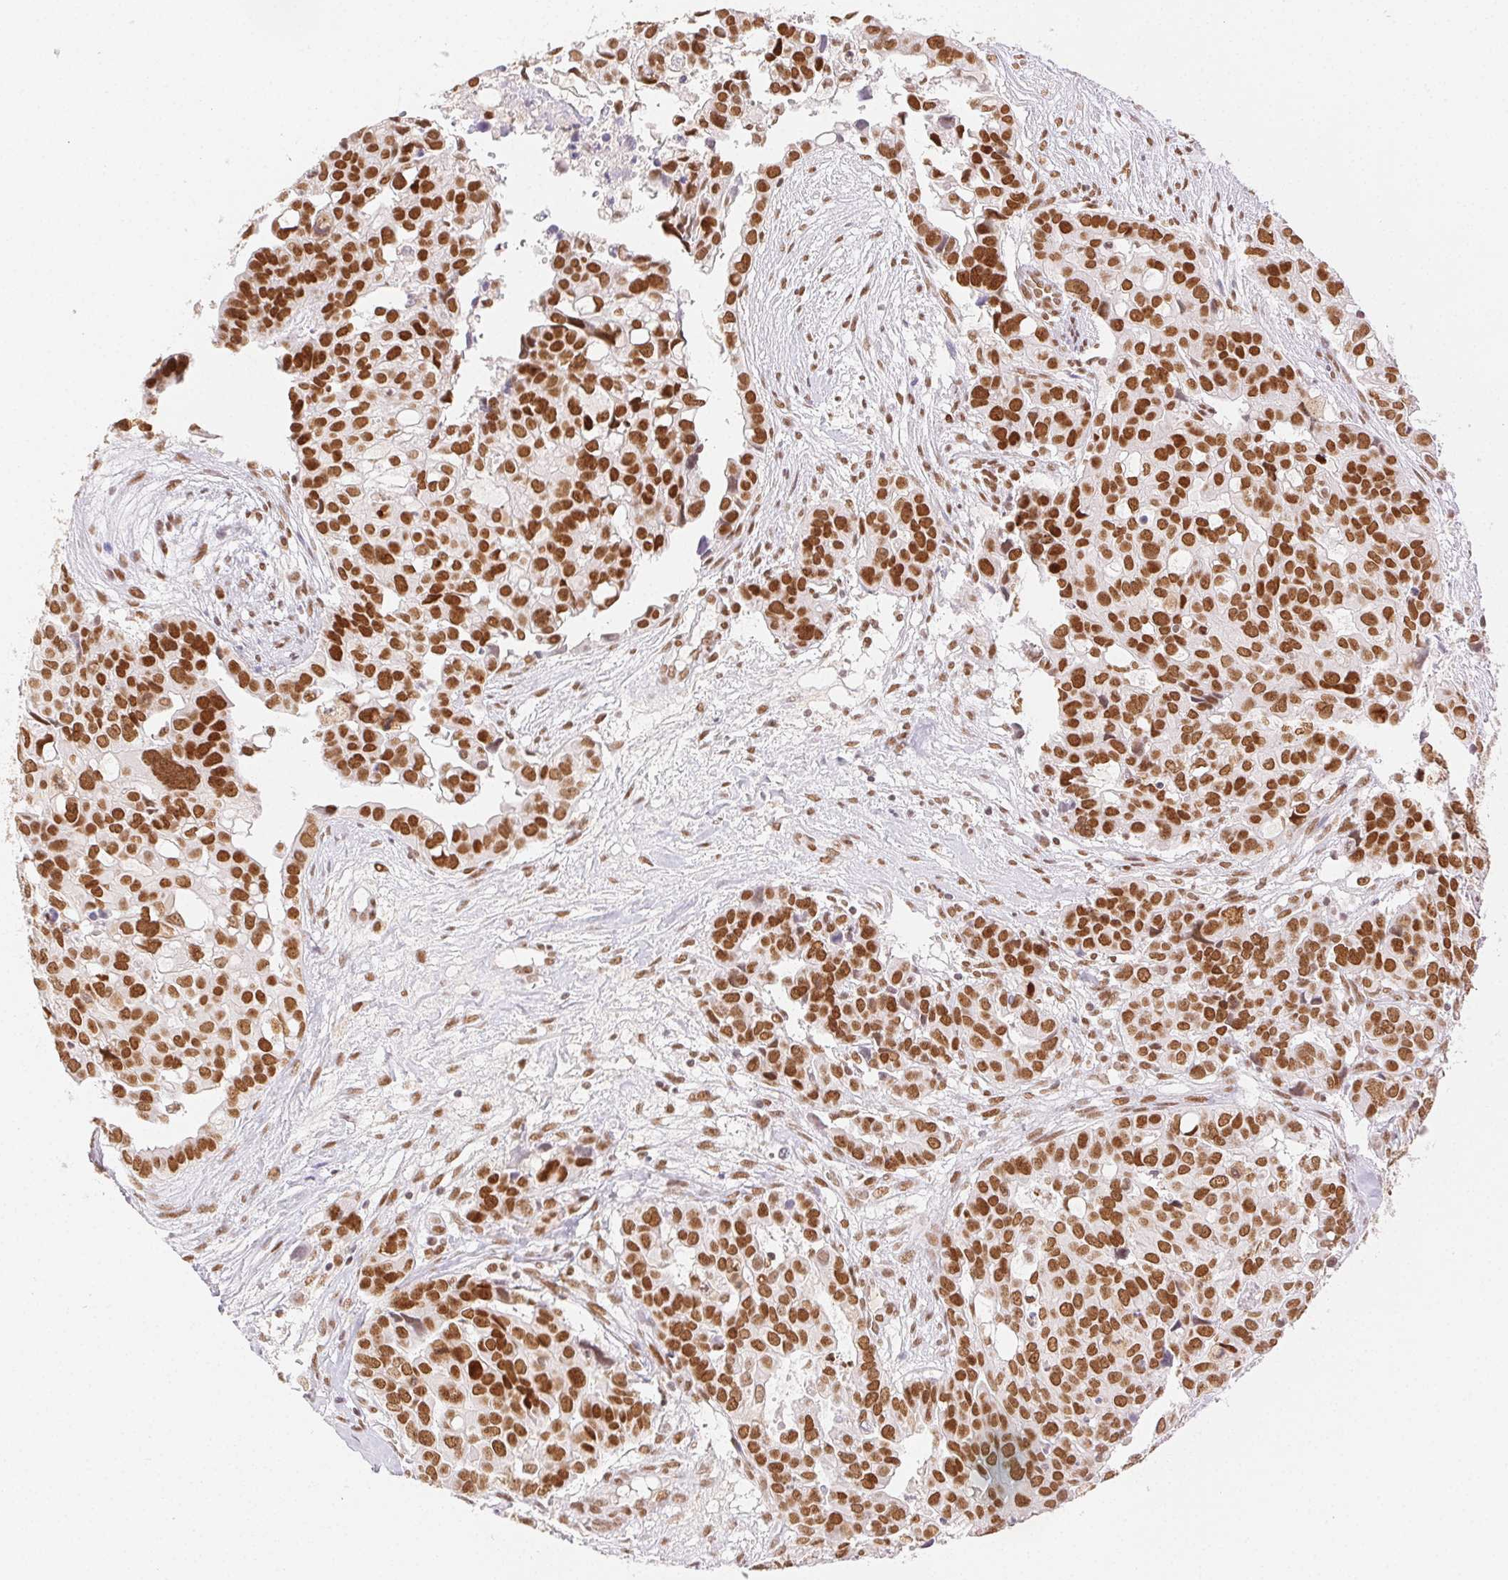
{"staining": {"intensity": "moderate", "quantity": ">75%", "location": "nuclear"}, "tissue": "ovarian cancer", "cell_type": "Tumor cells", "image_type": "cancer", "snomed": [{"axis": "morphology", "description": "Carcinoma, endometroid"}, {"axis": "topography", "description": "Ovary"}], "caption": "DAB (3,3'-diaminobenzidine) immunohistochemical staining of human ovarian cancer (endometroid carcinoma) exhibits moderate nuclear protein expression in about >75% of tumor cells.", "gene": "H2AZ2", "patient": {"sex": "female", "age": 78}}